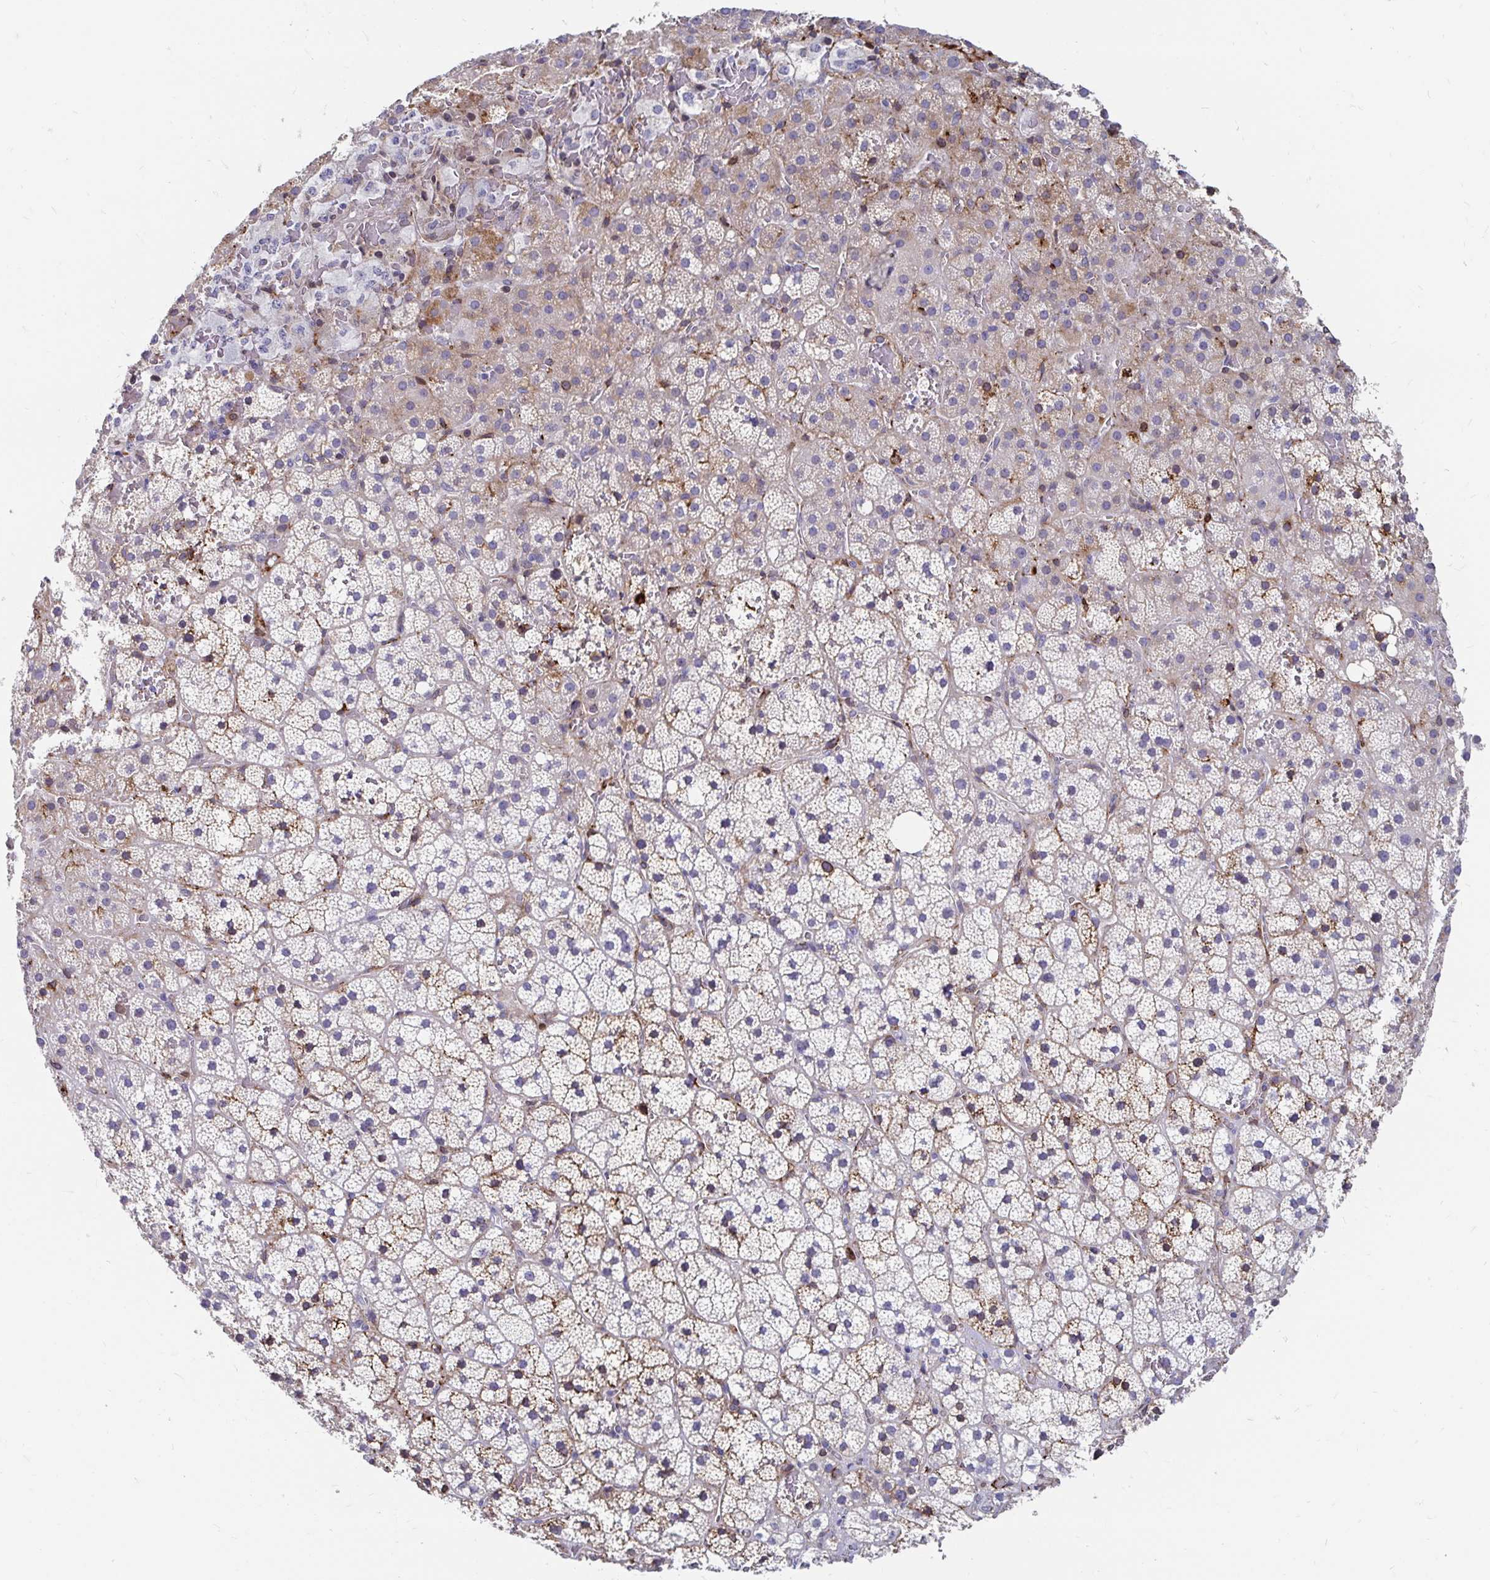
{"staining": {"intensity": "moderate", "quantity": "<25%", "location": "cytoplasmic/membranous"}, "tissue": "adrenal gland", "cell_type": "Glandular cells", "image_type": "normal", "snomed": [{"axis": "morphology", "description": "Normal tissue, NOS"}, {"axis": "topography", "description": "Adrenal gland"}], "caption": "Human adrenal gland stained with a brown dye exhibits moderate cytoplasmic/membranous positive positivity in about <25% of glandular cells.", "gene": "CDKL1", "patient": {"sex": "male", "age": 53}}